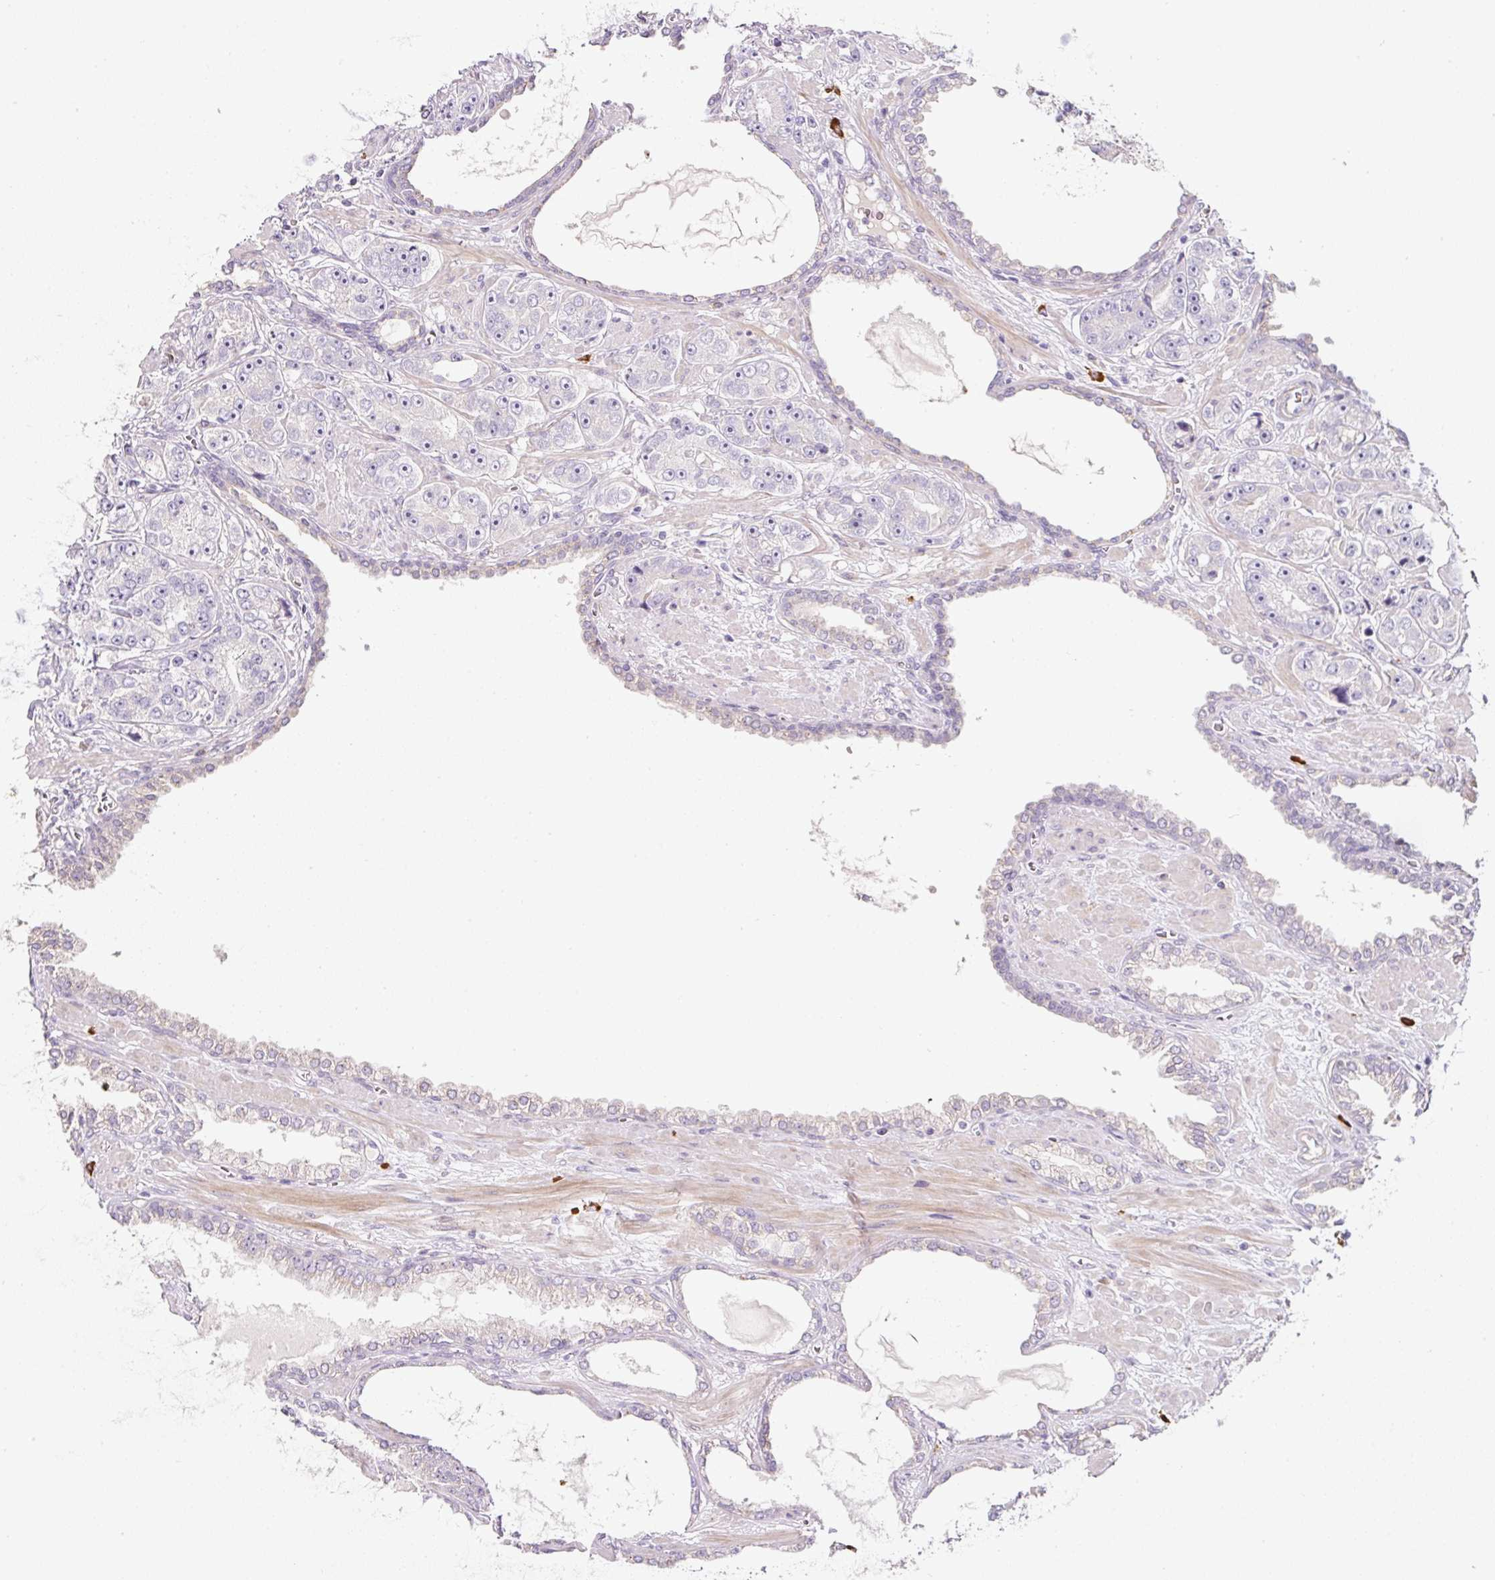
{"staining": {"intensity": "negative", "quantity": "none", "location": "none"}, "tissue": "prostate cancer", "cell_type": "Tumor cells", "image_type": "cancer", "snomed": [{"axis": "morphology", "description": "Adenocarcinoma, High grade"}, {"axis": "topography", "description": "Prostate"}], "caption": "High magnification brightfield microscopy of prostate cancer (adenocarcinoma (high-grade)) stained with DAB (brown) and counterstained with hematoxylin (blue): tumor cells show no significant positivity.", "gene": "NBPF11", "patient": {"sex": "male", "age": 71}}